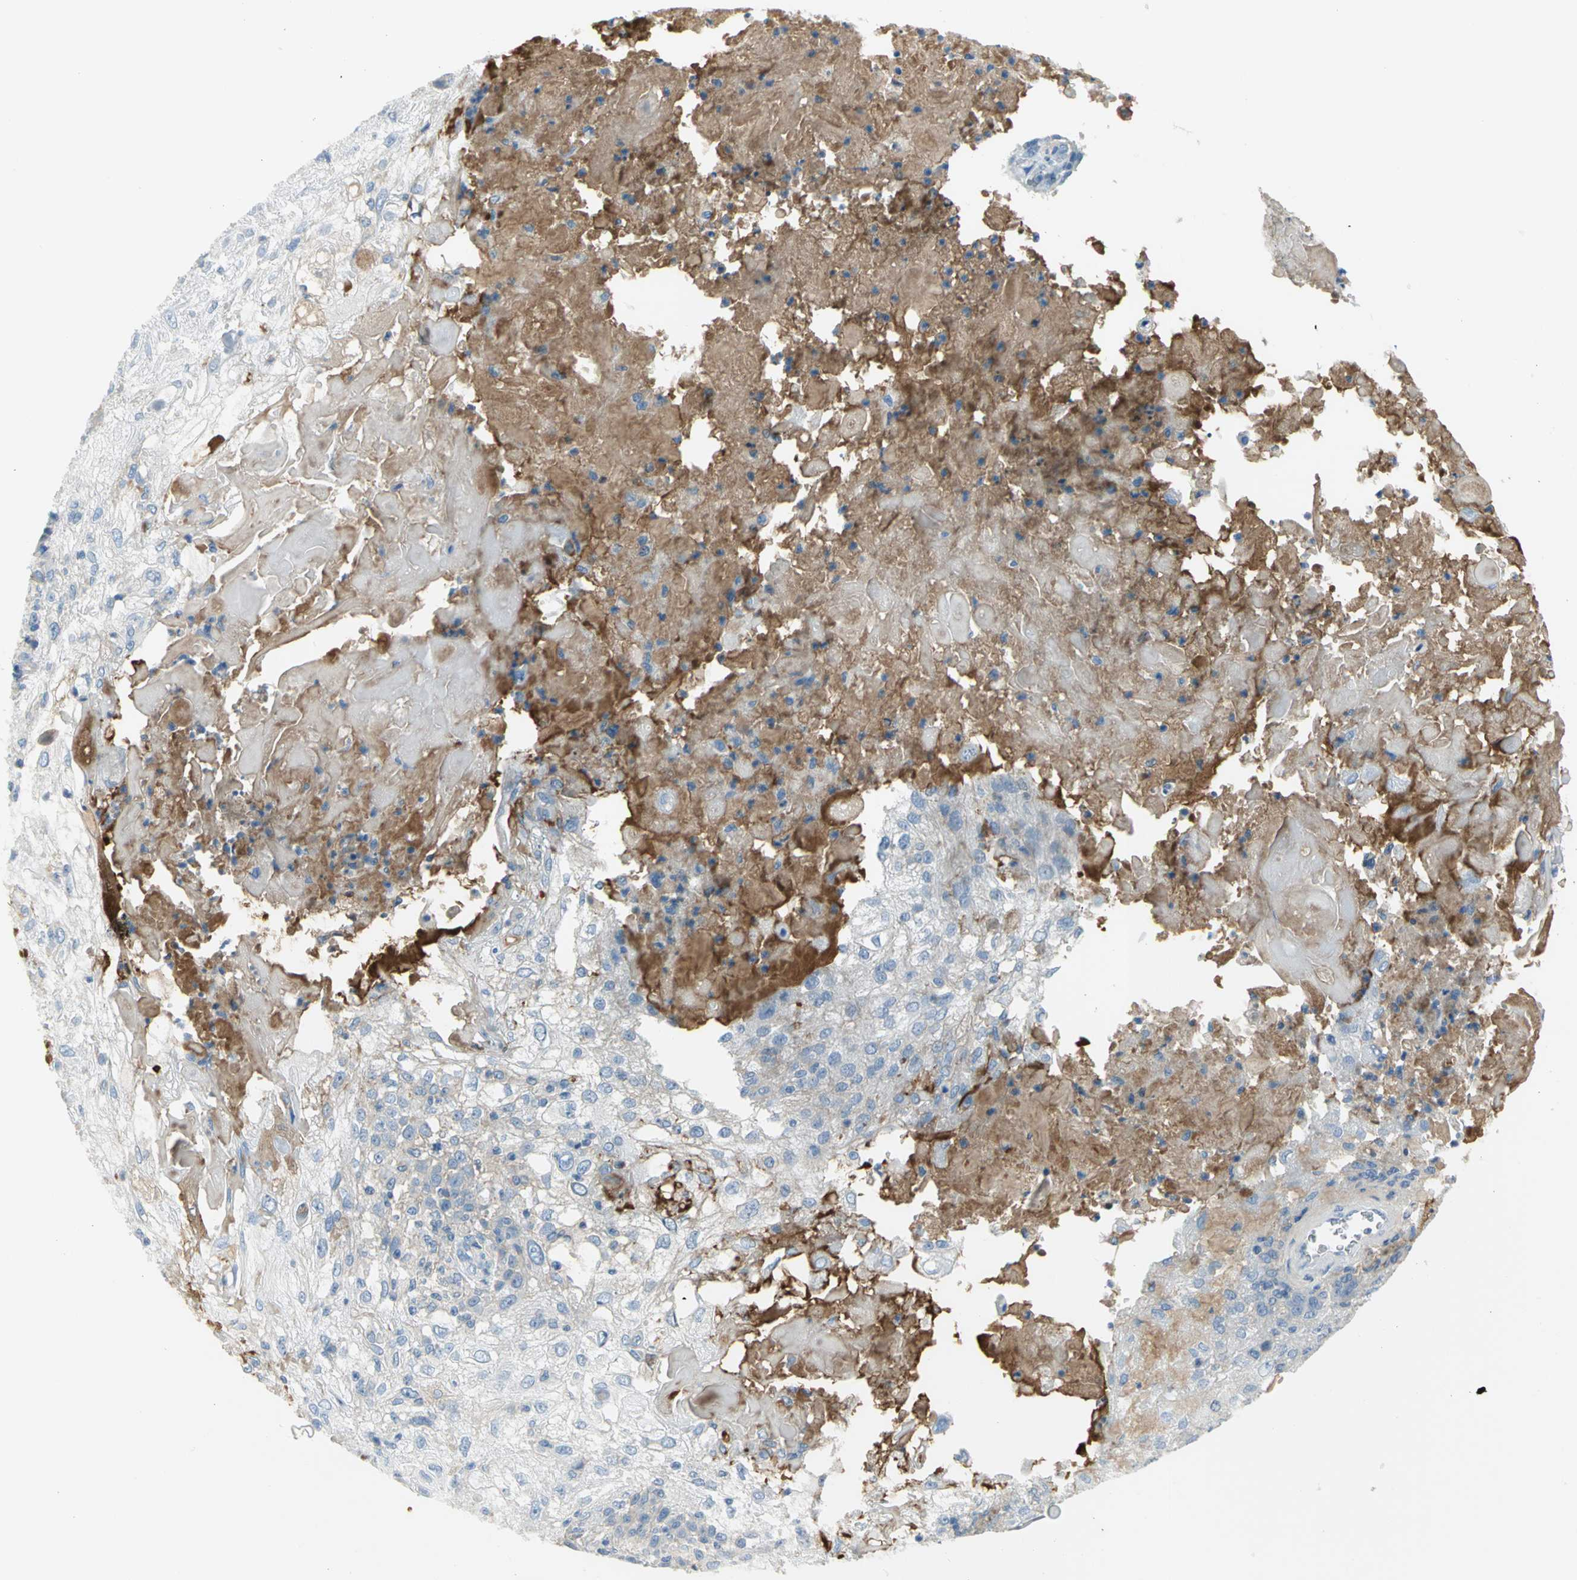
{"staining": {"intensity": "moderate", "quantity": "<25%", "location": "cytoplasmic/membranous"}, "tissue": "skin cancer", "cell_type": "Tumor cells", "image_type": "cancer", "snomed": [{"axis": "morphology", "description": "Normal tissue, NOS"}, {"axis": "morphology", "description": "Squamous cell carcinoma, NOS"}, {"axis": "topography", "description": "Skin"}], "caption": "A brown stain highlights moderate cytoplasmic/membranous positivity of a protein in human skin cancer (squamous cell carcinoma) tumor cells.", "gene": "ZIC1", "patient": {"sex": "female", "age": 83}}